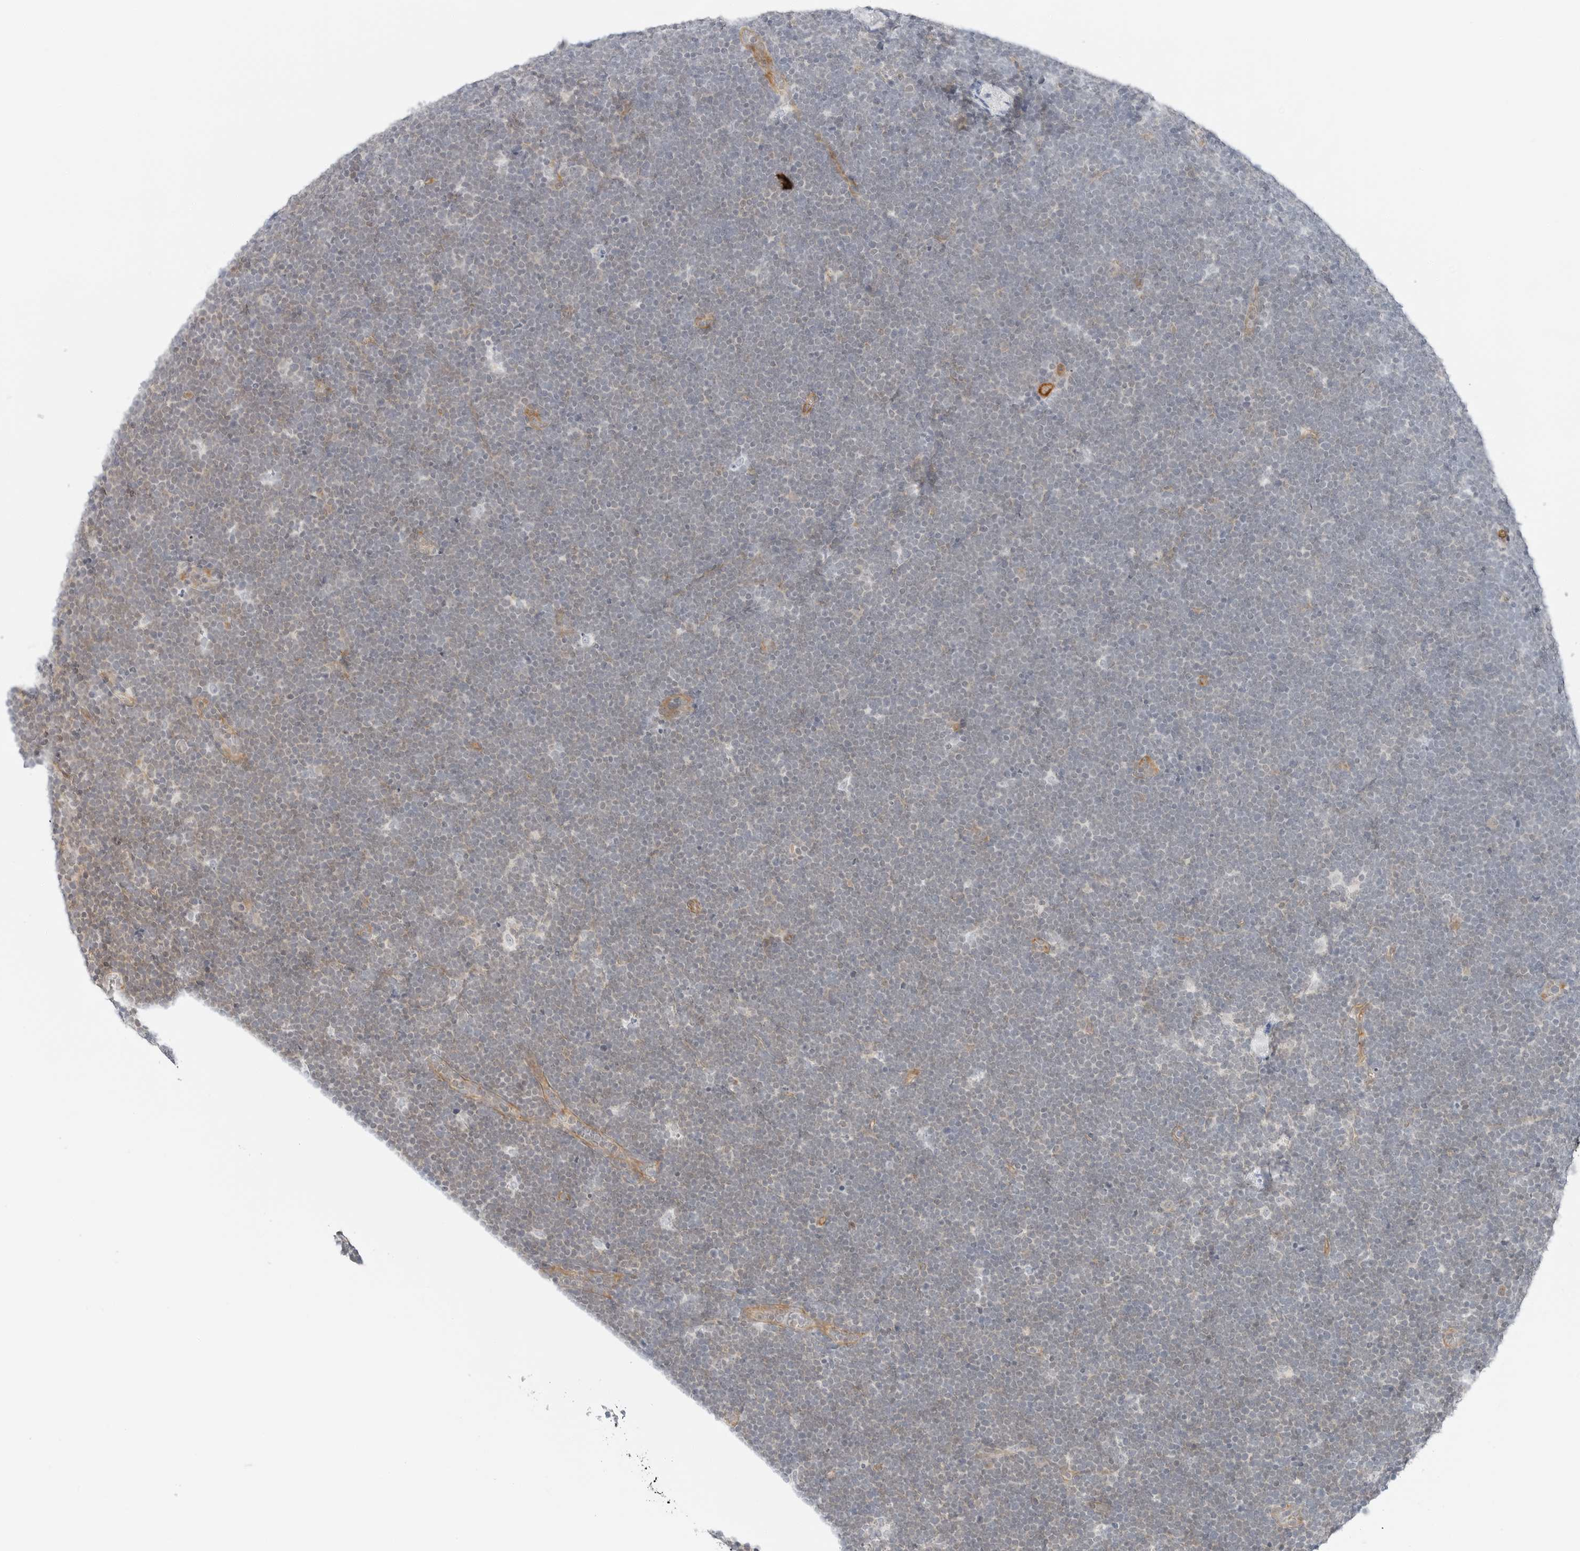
{"staining": {"intensity": "negative", "quantity": "none", "location": "none"}, "tissue": "lymphoma", "cell_type": "Tumor cells", "image_type": "cancer", "snomed": [{"axis": "morphology", "description": "Malignant lymphoma, non-Hodgkin's type, High grade"}, {"axis": "topography", "description": "Lymph node"}], "caption": "Image shows no significant protein expression in tumor cells of malignant lymphoma, non-Hodgkin's type (high-grade). The staining was performed using DAB (3,3'-diaminobenzidine) to visualize the protein expression in brown, while the nuclei were stained in blue with hematoxylin (Magnification: 20x).", "gene": "IQCC", "patient": {"sex": "male", "age": 13}}